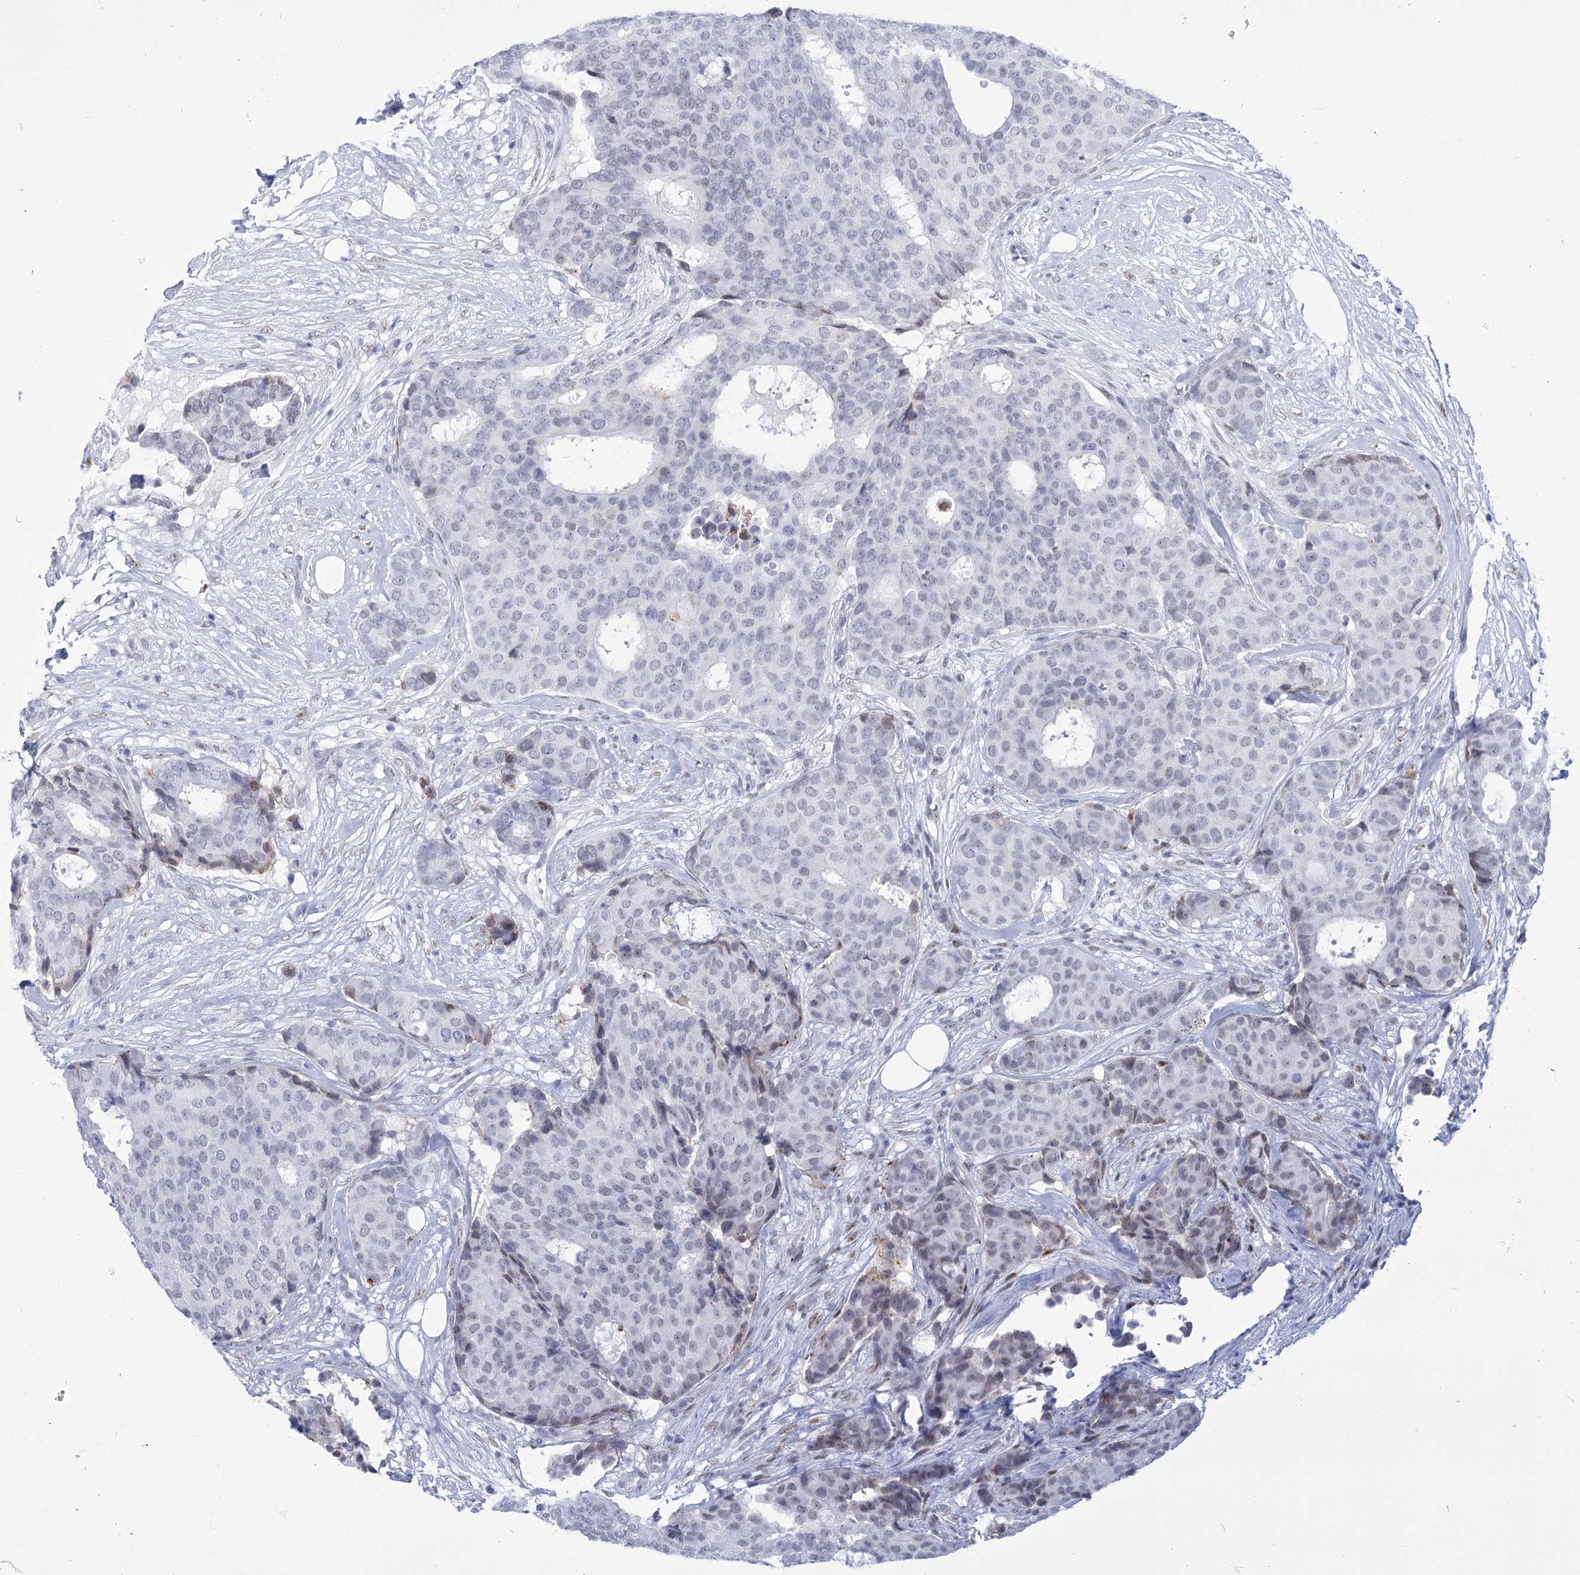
{"staining": {"intensity": "negative", "quantity": "none", "location": "none"}, "tissue": "breast cancer", "cell_type": "Tumor cells", "image_type": "cancer", "snomed": [{"axis": "morphology", "description": "Duct carcinoma"}, {"axis": "topography", "description": "Breast"}], "caption": "This histopathology image is of breast cancer stained with immunohistochemistry (IHC) to label a protein in brown with the nuclei are counter-stained blue. There is no positivity in tumor cells.", "gene": "HORMAD1", "patient": {"sex": "female", "age": 75}}